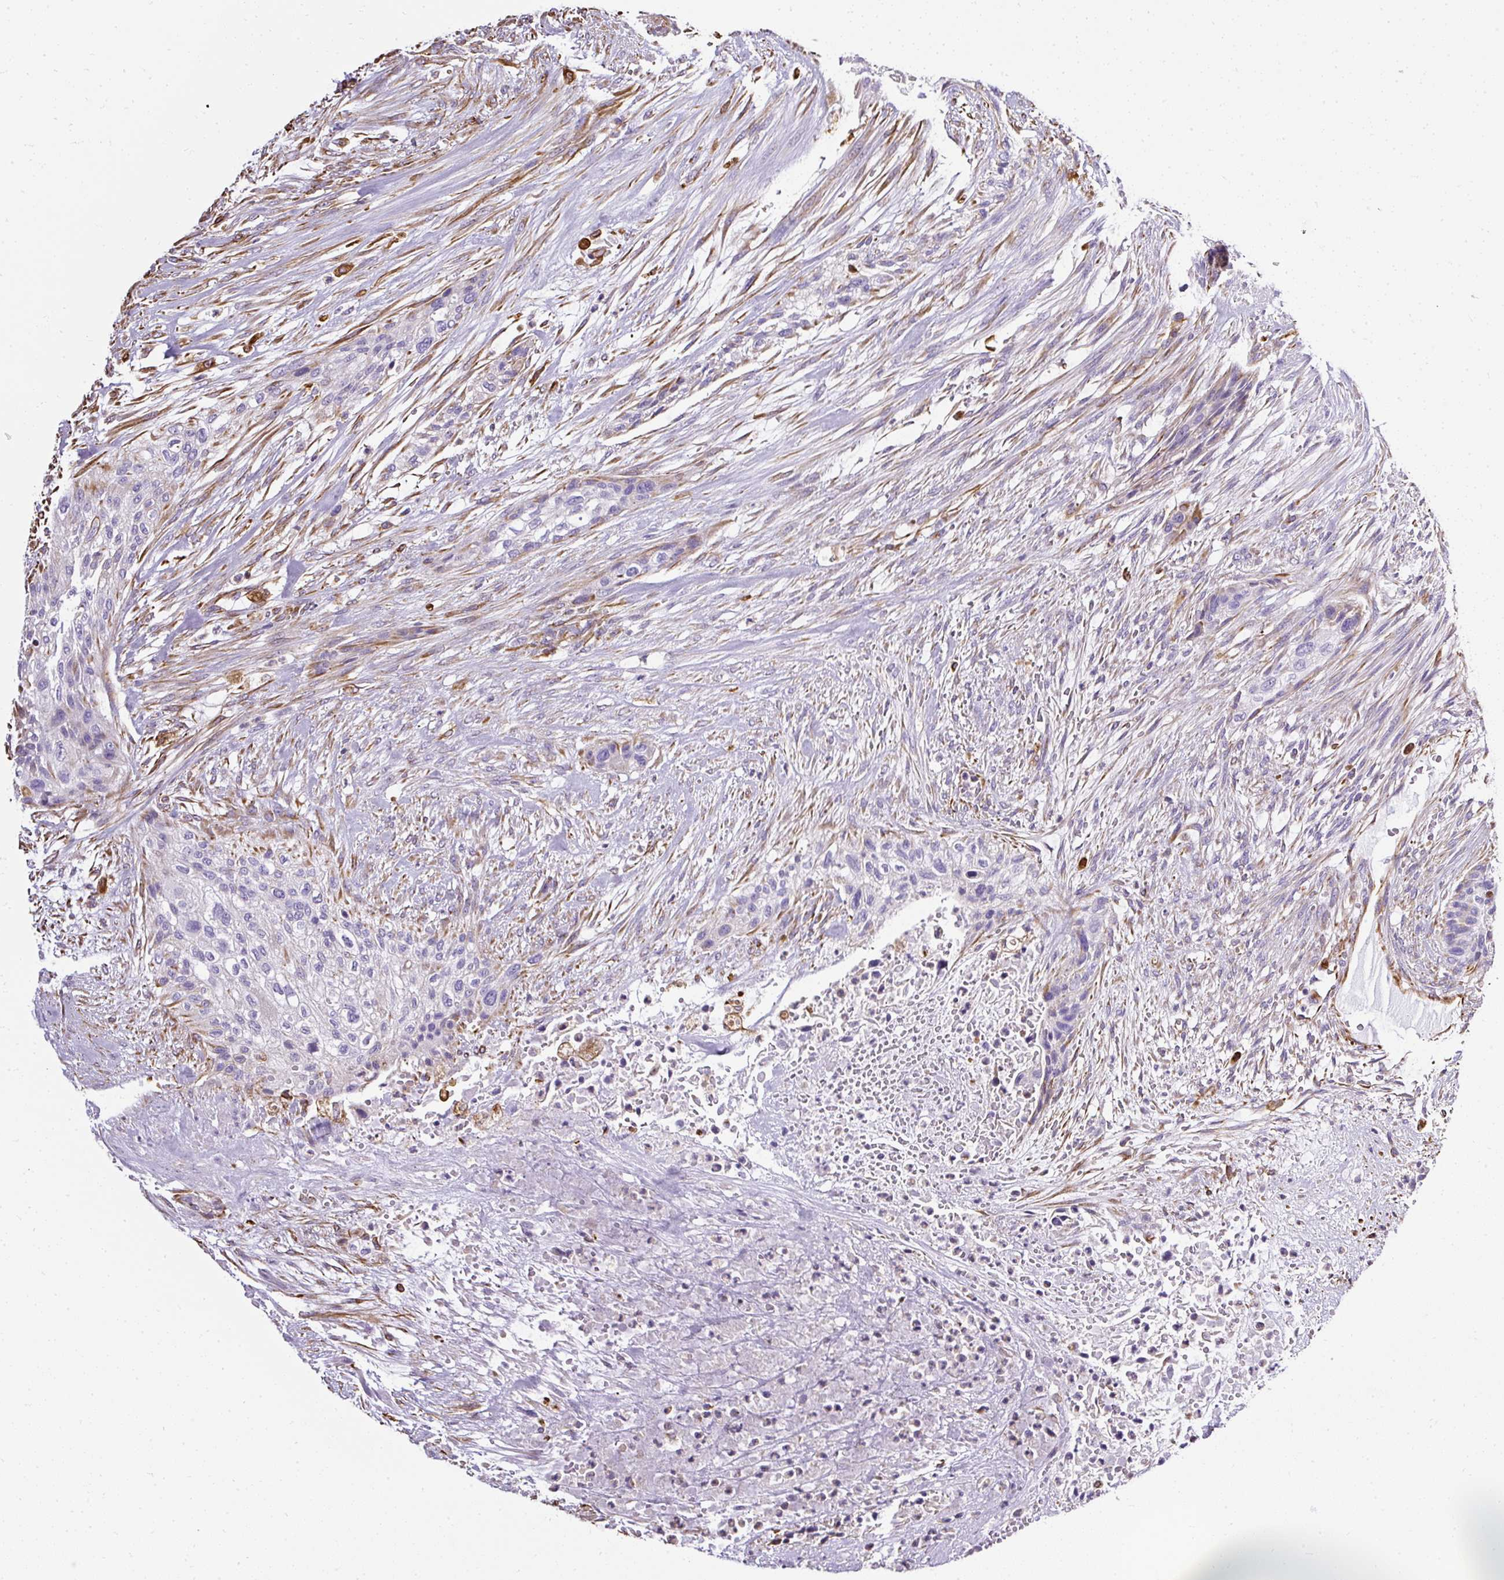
{"staining": {"intensity": "negative", "quantity": "none", "location": "none"}, "tissue": "urothelial cancer", "cell_type": "Tumor cells", "image_type": "cancer", "snomed": [{"axis": "morphology", "description": "Urothelial carcinoma, High grade"}, {"axis": "topography", "description": "Urinary bladder"}], "caption": "This photomicrograph is of high-grade urothelial carcinoma stained with immunohistochemistry to label a protein in brown with the nuclei are counter-stained blue. There is no staining in tumor cells. (DAB (3,3'-diaminobenzidine) IHC with hematoxylin counter stain).", "gene": "PLS1", "patient": {"sex": "male", "age": 35}}